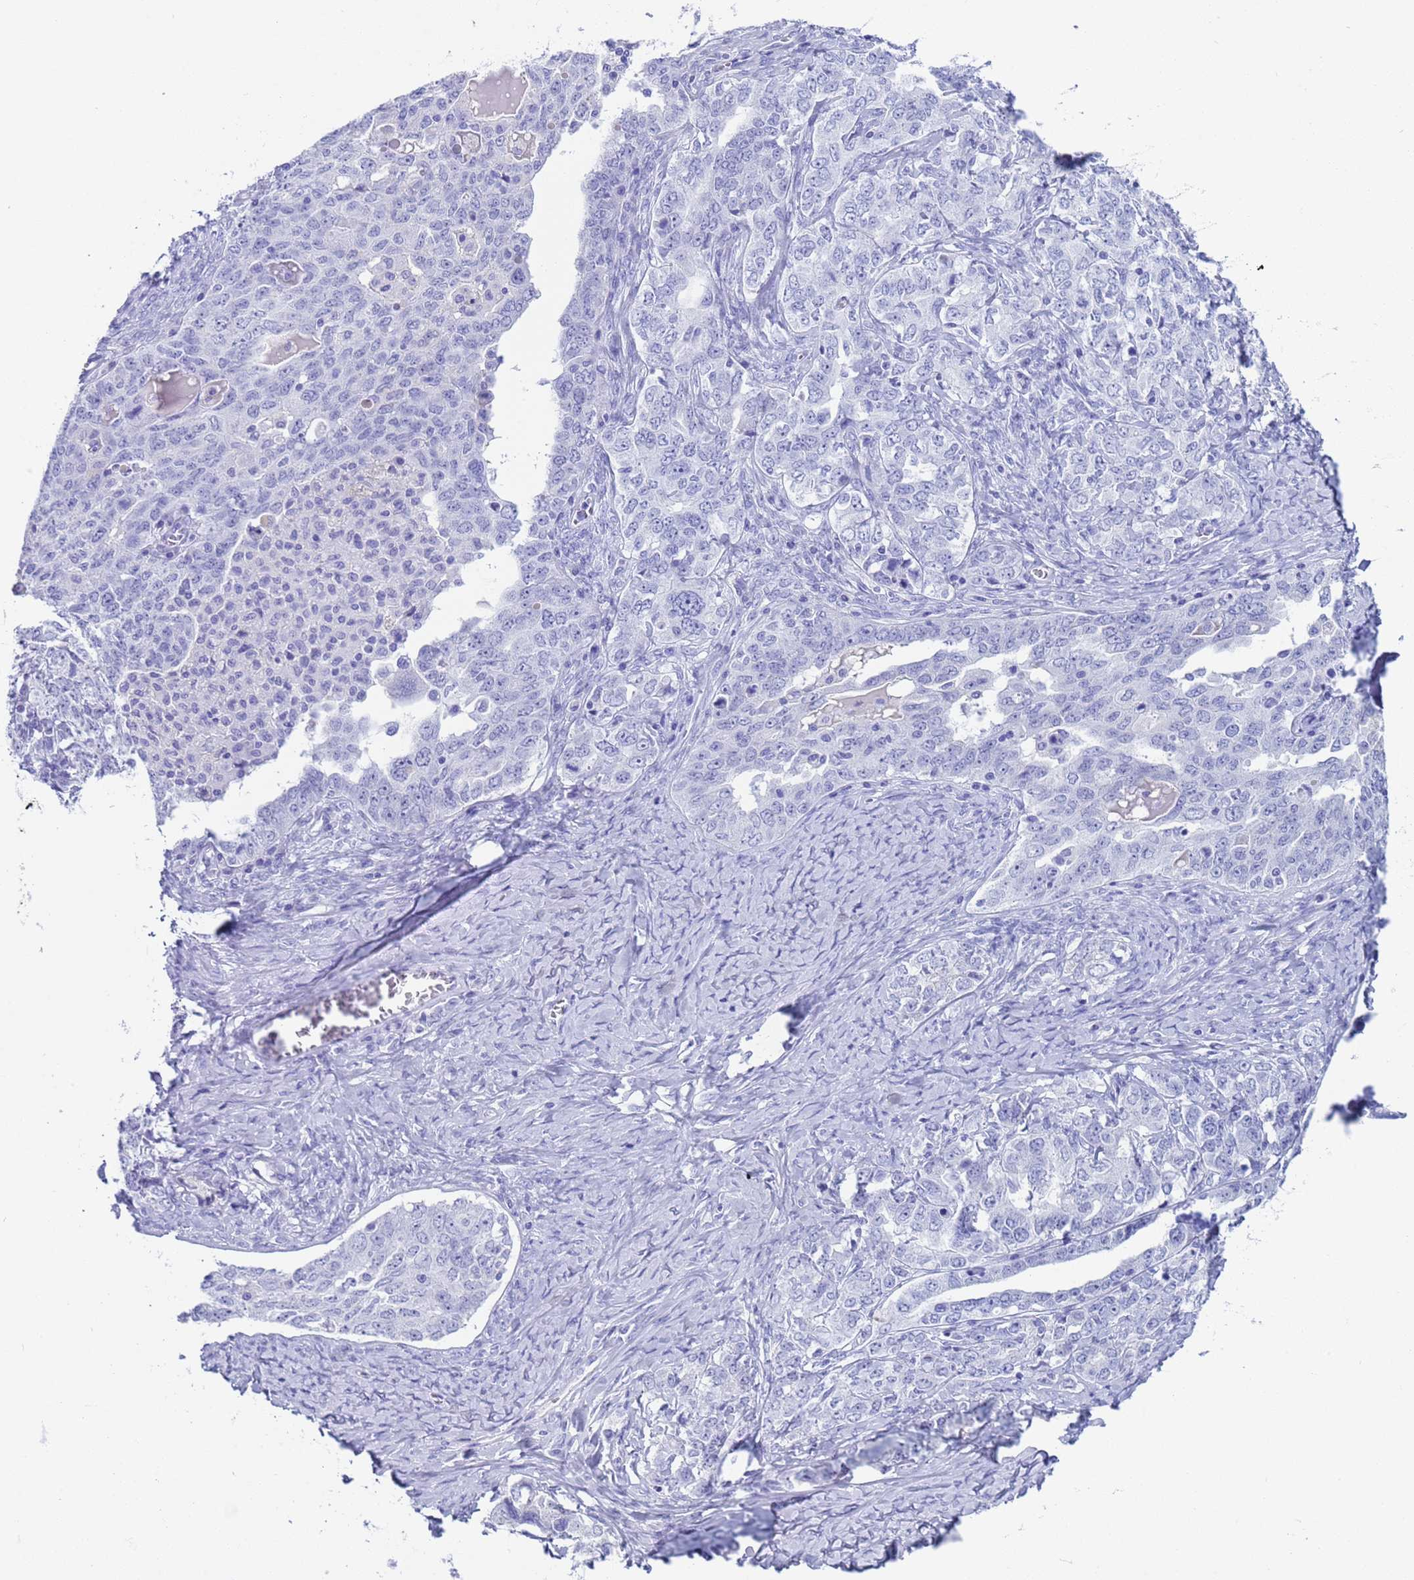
{"staining": {"intensity": "negative", "quantity": "none", "location": "none"}, "tissue": "ovarian cancer", "cell_type": "Tumor cells", "image_type": "cancer", "snomed": [{"axis": "morphology", "description": "Carcinoma, endometroid"}, {"axis": "topography", "description": "Ovary"}], "caption": "High magnification brightfield microscopy of ovarian cancer (endometroid carcinoma) stained with DAB (brown) and counterstained with hematoxylin (blue): tumor cells show no significant positivity. (Stains: DAB (3,3'-diaminobenzidine) immunohistochemistry (IHC) with hematoxylin counter stain, Microscopy: brightfield microscopy at high magnification).", "gene": "CKM", "patient": {"sex": "female", "age": 62}}